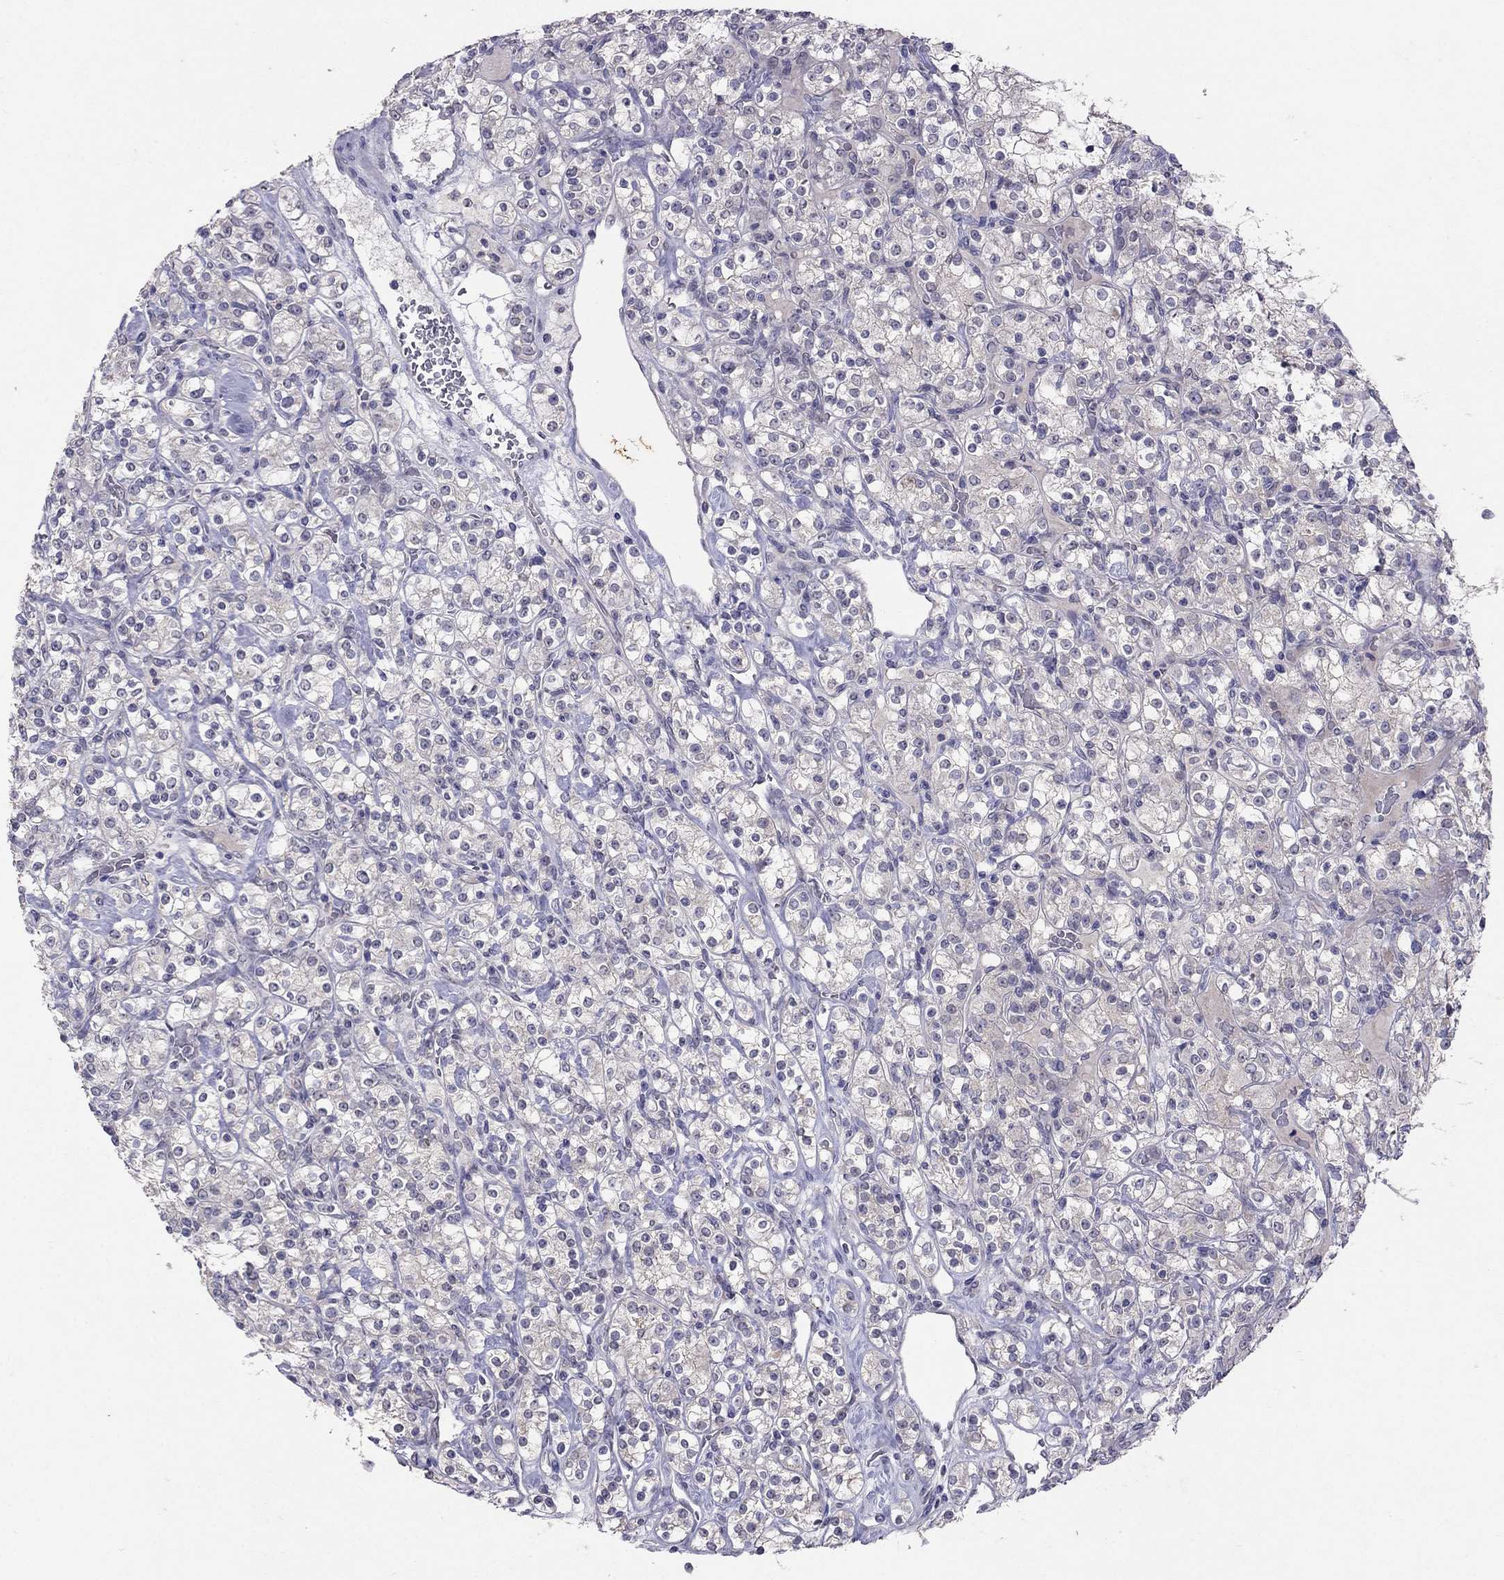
{"staining": {"intensity": "negative", "quantity": "none", "location": "none"}, "tissue": "renal cancer", "cell_type": "Tumor cells", "image_type": "cancer", "snomed": [{"axis": "morphology", "description": "Adenocarcinoma, NOS"}, {"axis": "topography", "description": "Kidney"}], "caption": "Renal cancer (adenocarcinoma) was stained to show a protein in brown. There is no significant expression in tumor cells. (DAB (3,3'-diaminobenzidine) IHC visualized using brightfield microscopy, high magnification).", "gene": "FST", "patient": {"sex": "male", "age": 77}}